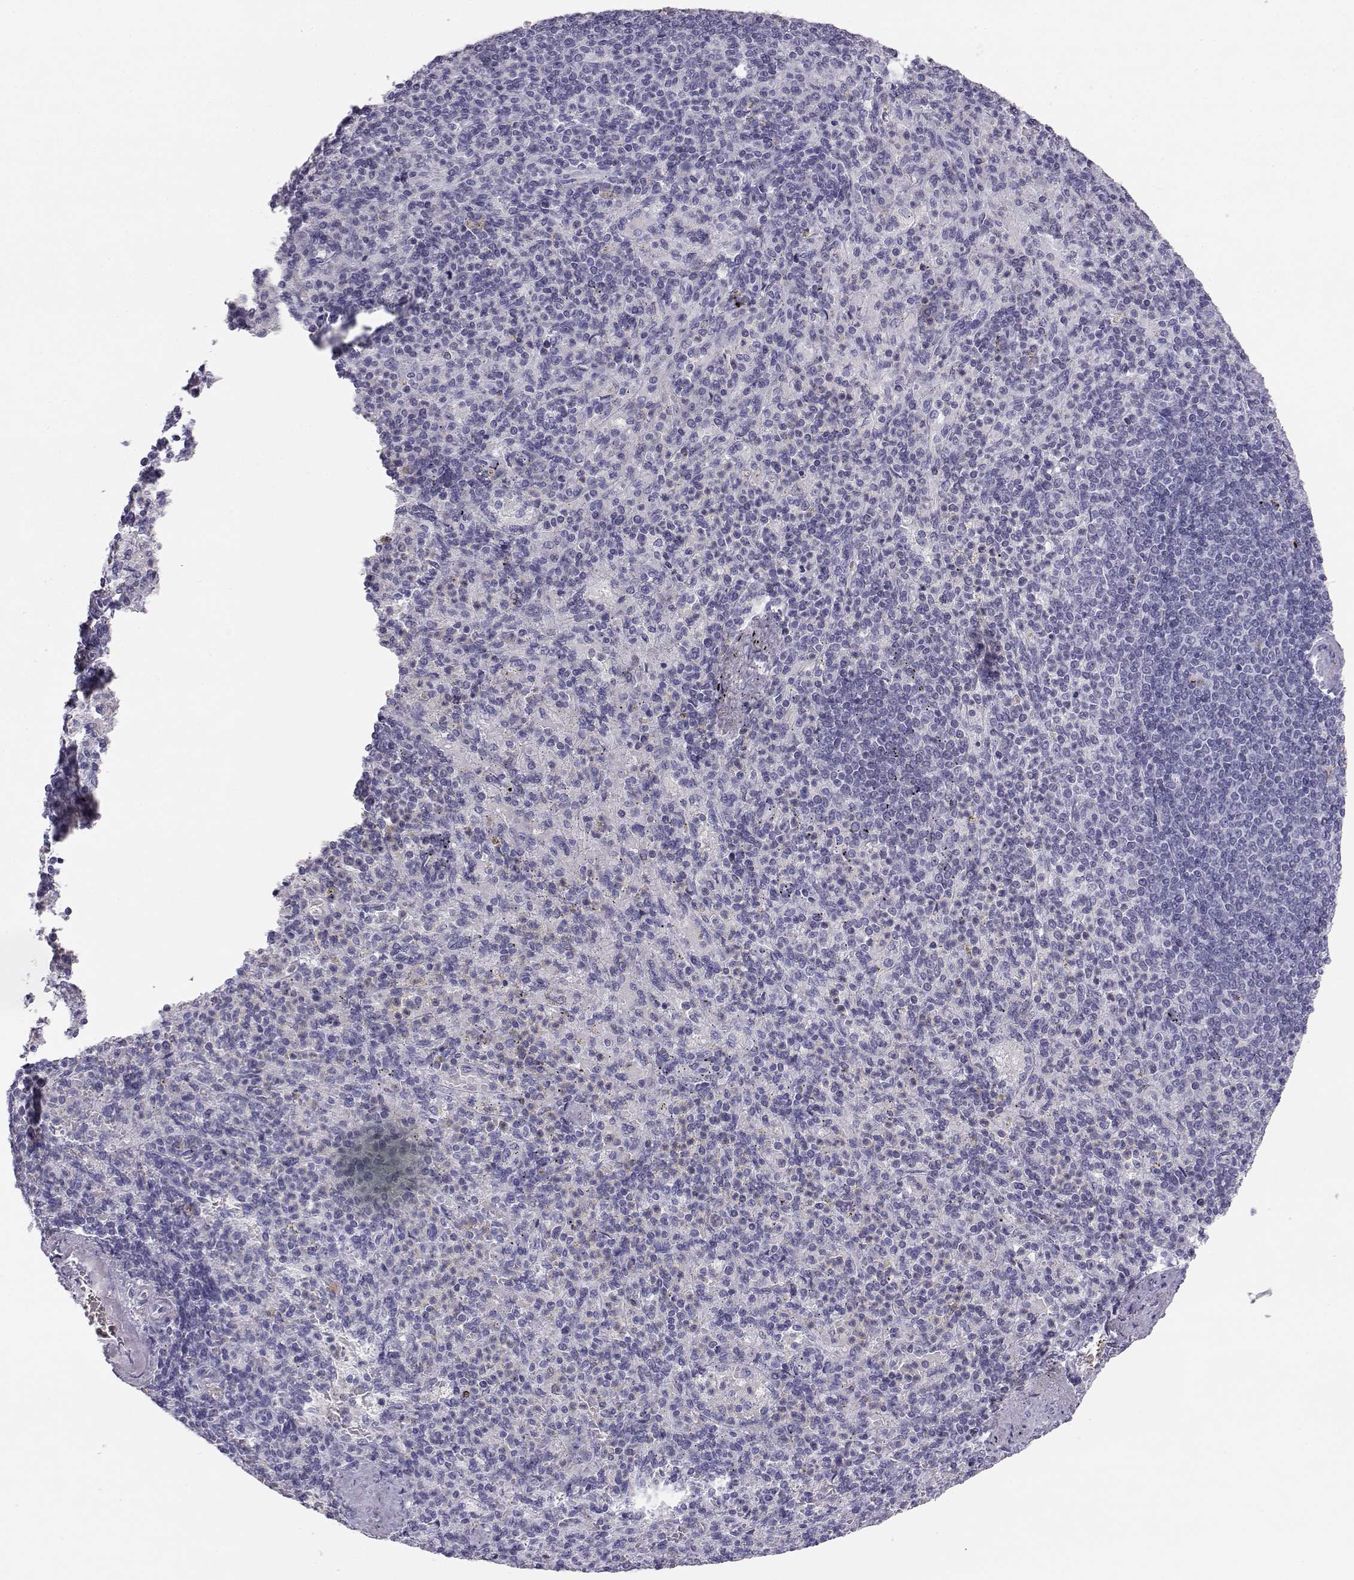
{"staining": {"intensity": "negative", "quantity": "none", "location": "none"}, "tissue": "spleen", "cell_type": "Cells in red pulp", "image_type": "normal", "snomed": [{"axis": "morphology", "description": "Normal tissue, NOS"}, {"axis": "topography", "description": "Spleen"}], "caption": "An immunohistochemistry (IHC) histopathology image of benign spleen is shown. There is no staining in cells in red pulp of spleen.", "gene": "ITLN1", "patient": {"sex": "female", "age": 74}}